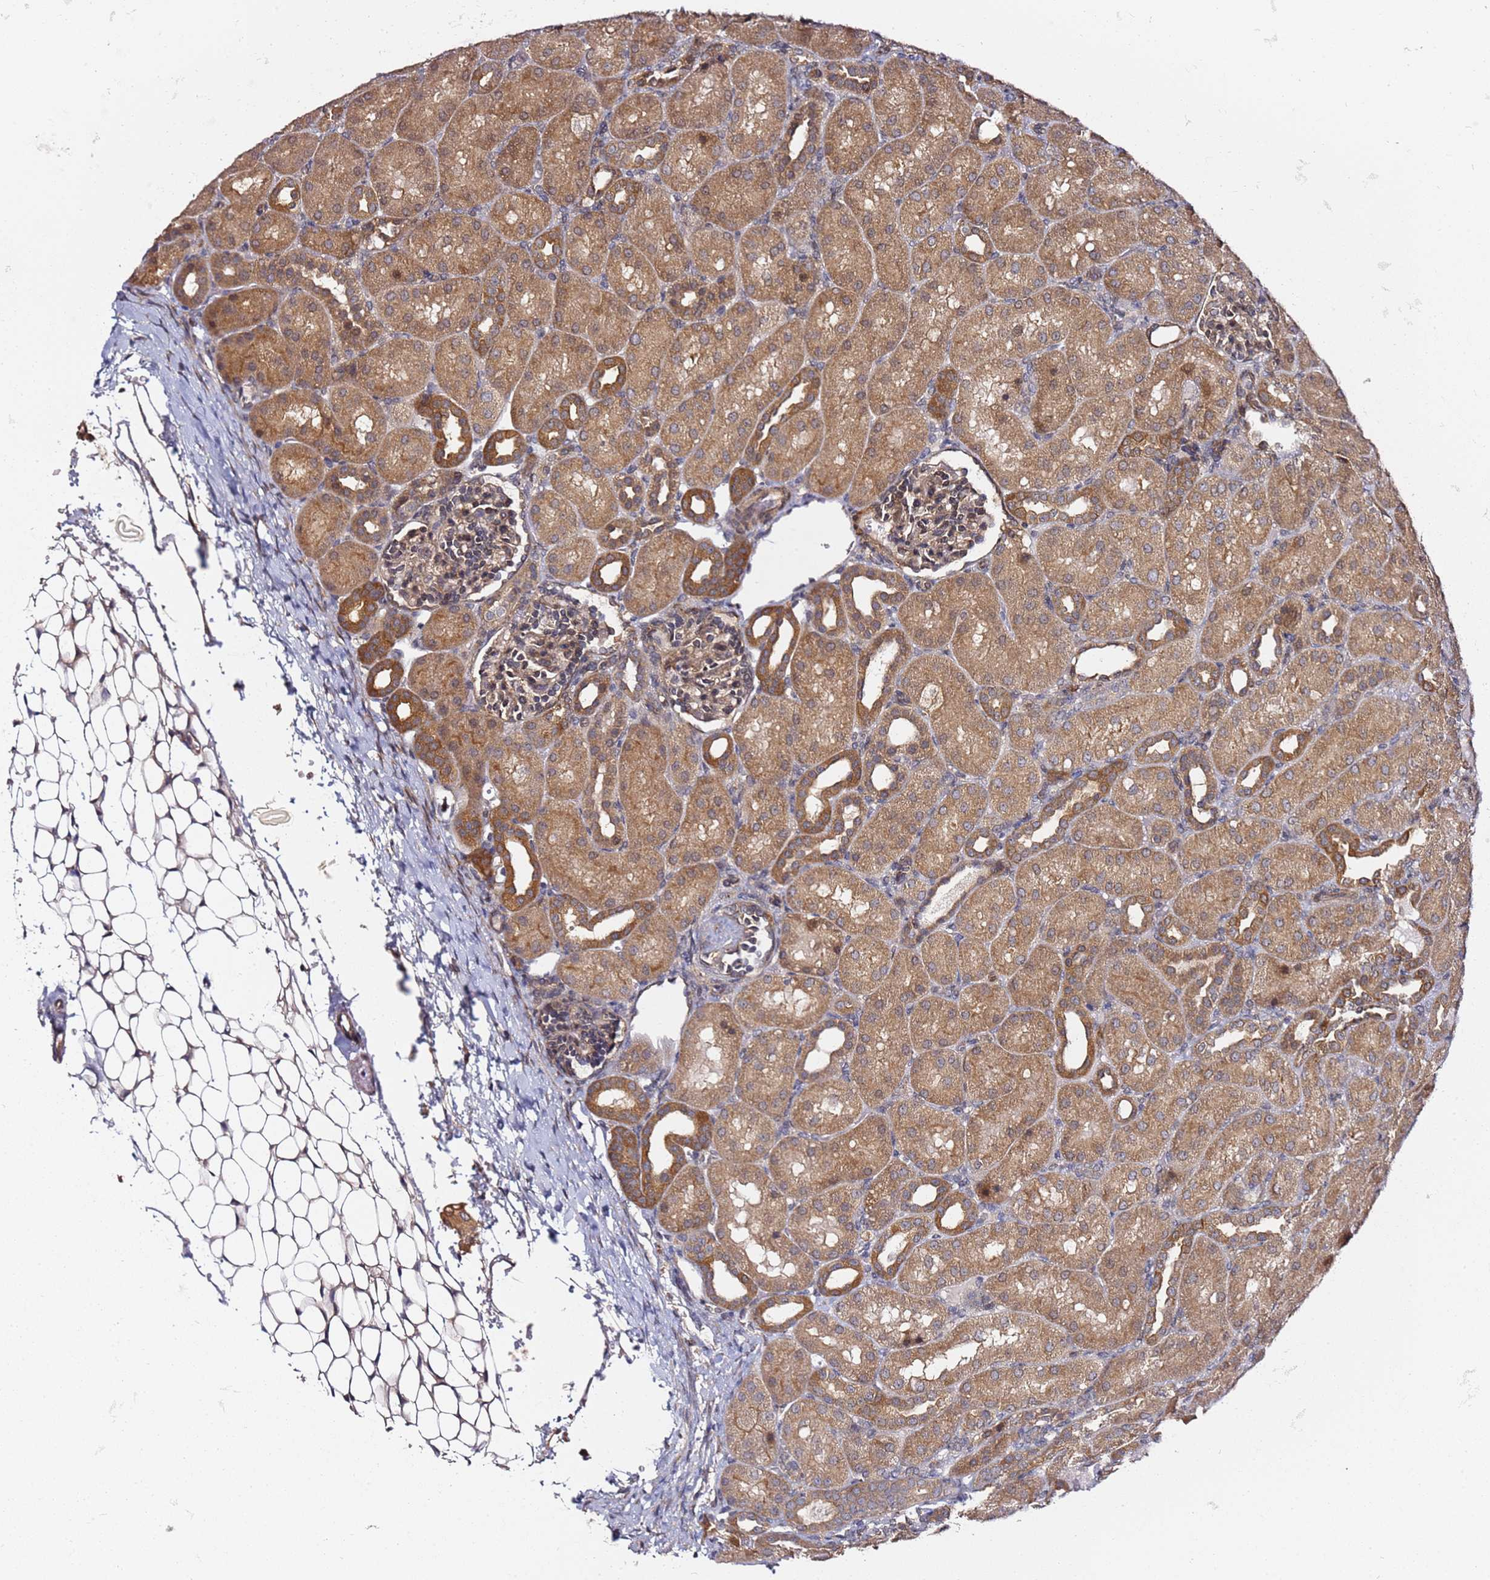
{"staining": {"intensity": "moderate", "quantity": "25%-75%", "location": "cytoplasmic/membranous"}, "tissue": "kidney", "cell_type": "Cells in glomeruli", "image_type": "normal", "snomed": [{"axis": "morphology", "description": "Normal tissue, NOS"}, {"axis": "topography", "description": "Kidney"}], "caption": "A medium amount of moderate cytoplasmic/membranous expression is identified in approximately 25%-75% of cells in glomeruli in unremarkable kidney.", "gene": "PRKAB2", "patient": {"sex": "male", "age": 1}}